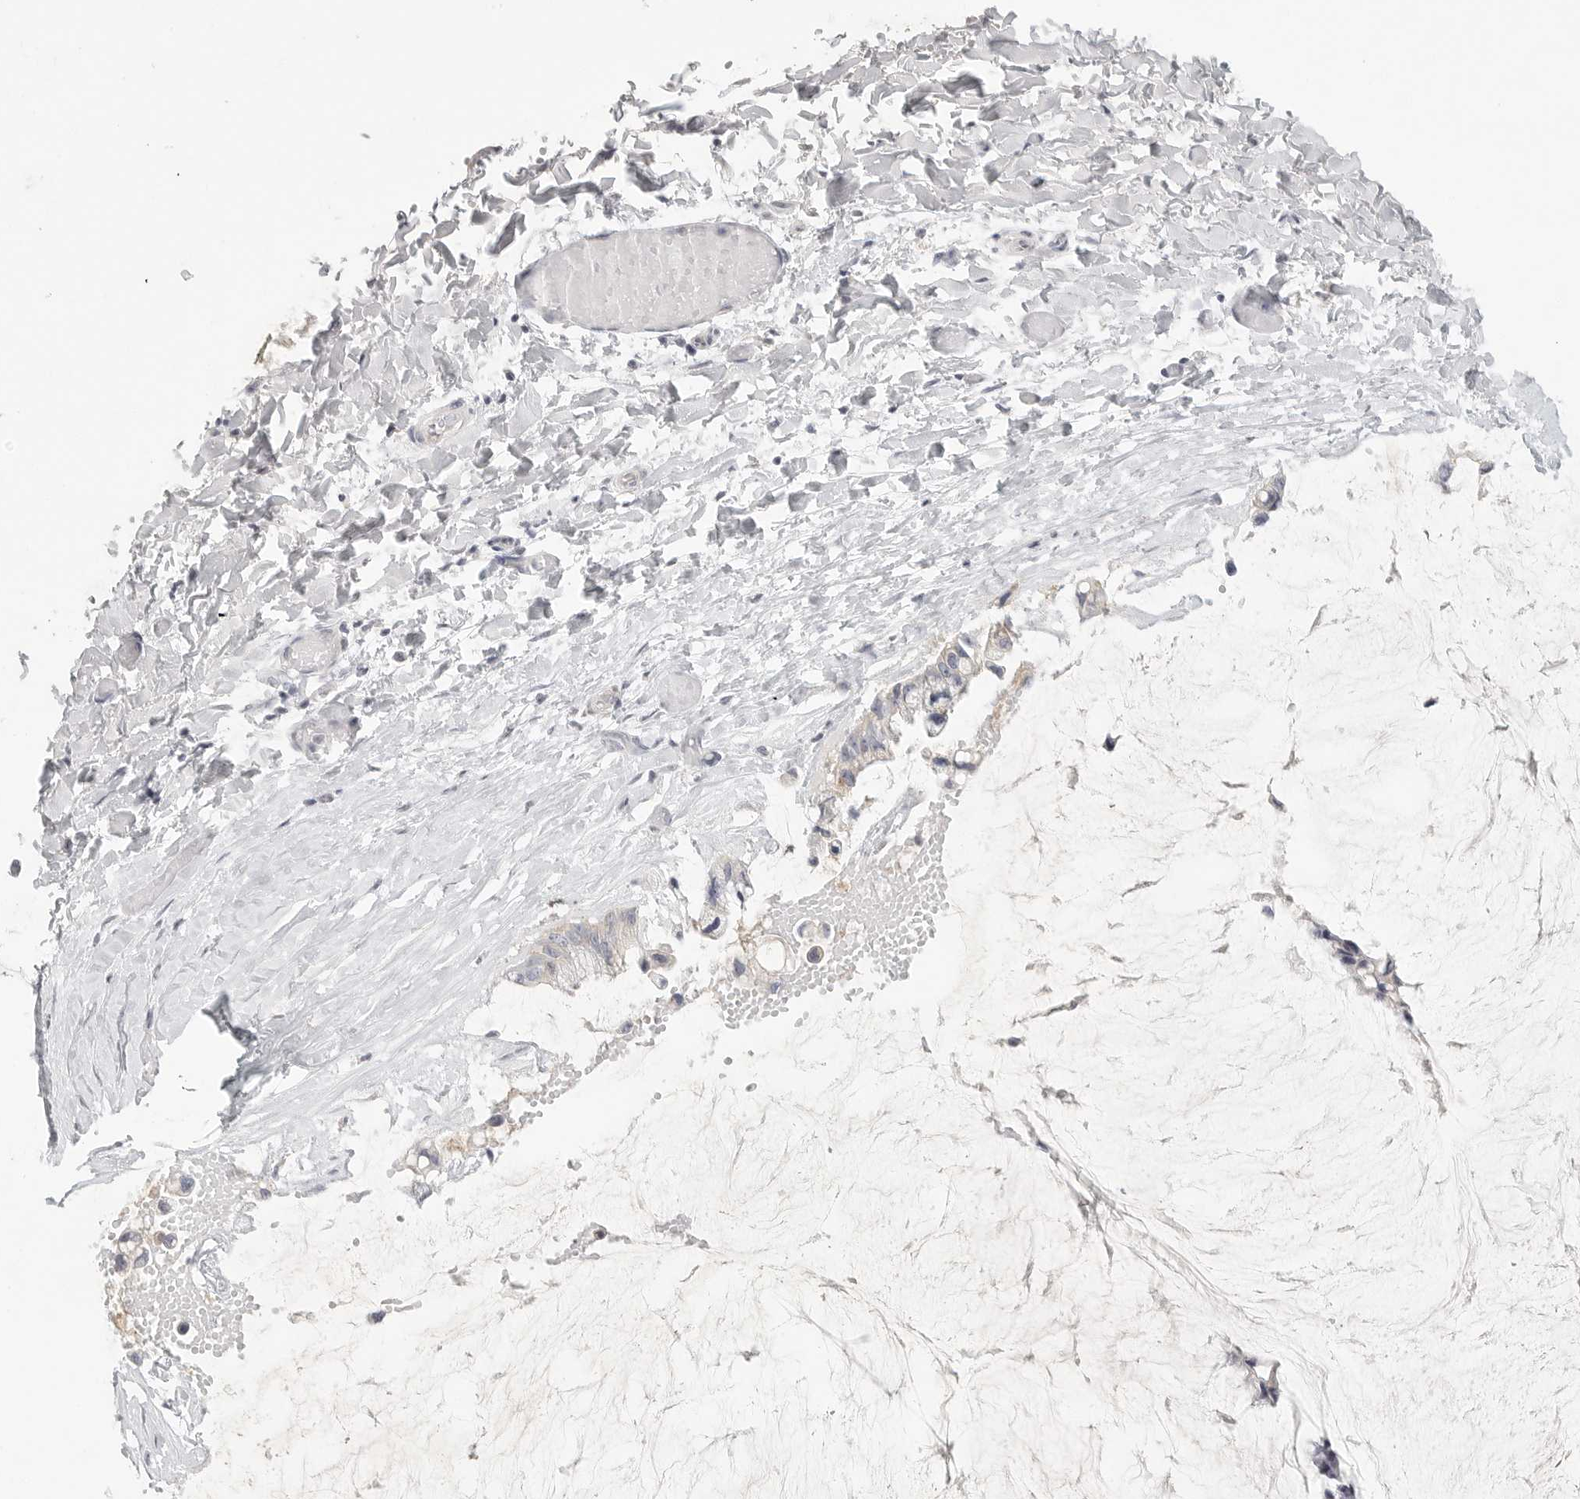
{"staining": {"intensity": "negative", "quantity": "none", "location": "none"}, "tissue": "ovarian cancer", "cell_type": "Tumor cells", "image_type": "cancer", "snomed": [{"axis": "morphology", "description": "Cystadenocarcinoma, mucinous, NOS"}, {"axis": "topography", "description": "Ovary"}], "caption": "DAB (3,3'-diaminobenzidine) immunohistochemical staining of mucinous cystadenocarcinoma (ovarian) shows no significant positivity in tumor cells.", "gene": "SLC25A36", "patient": {"sex": "female", "age": 39}}